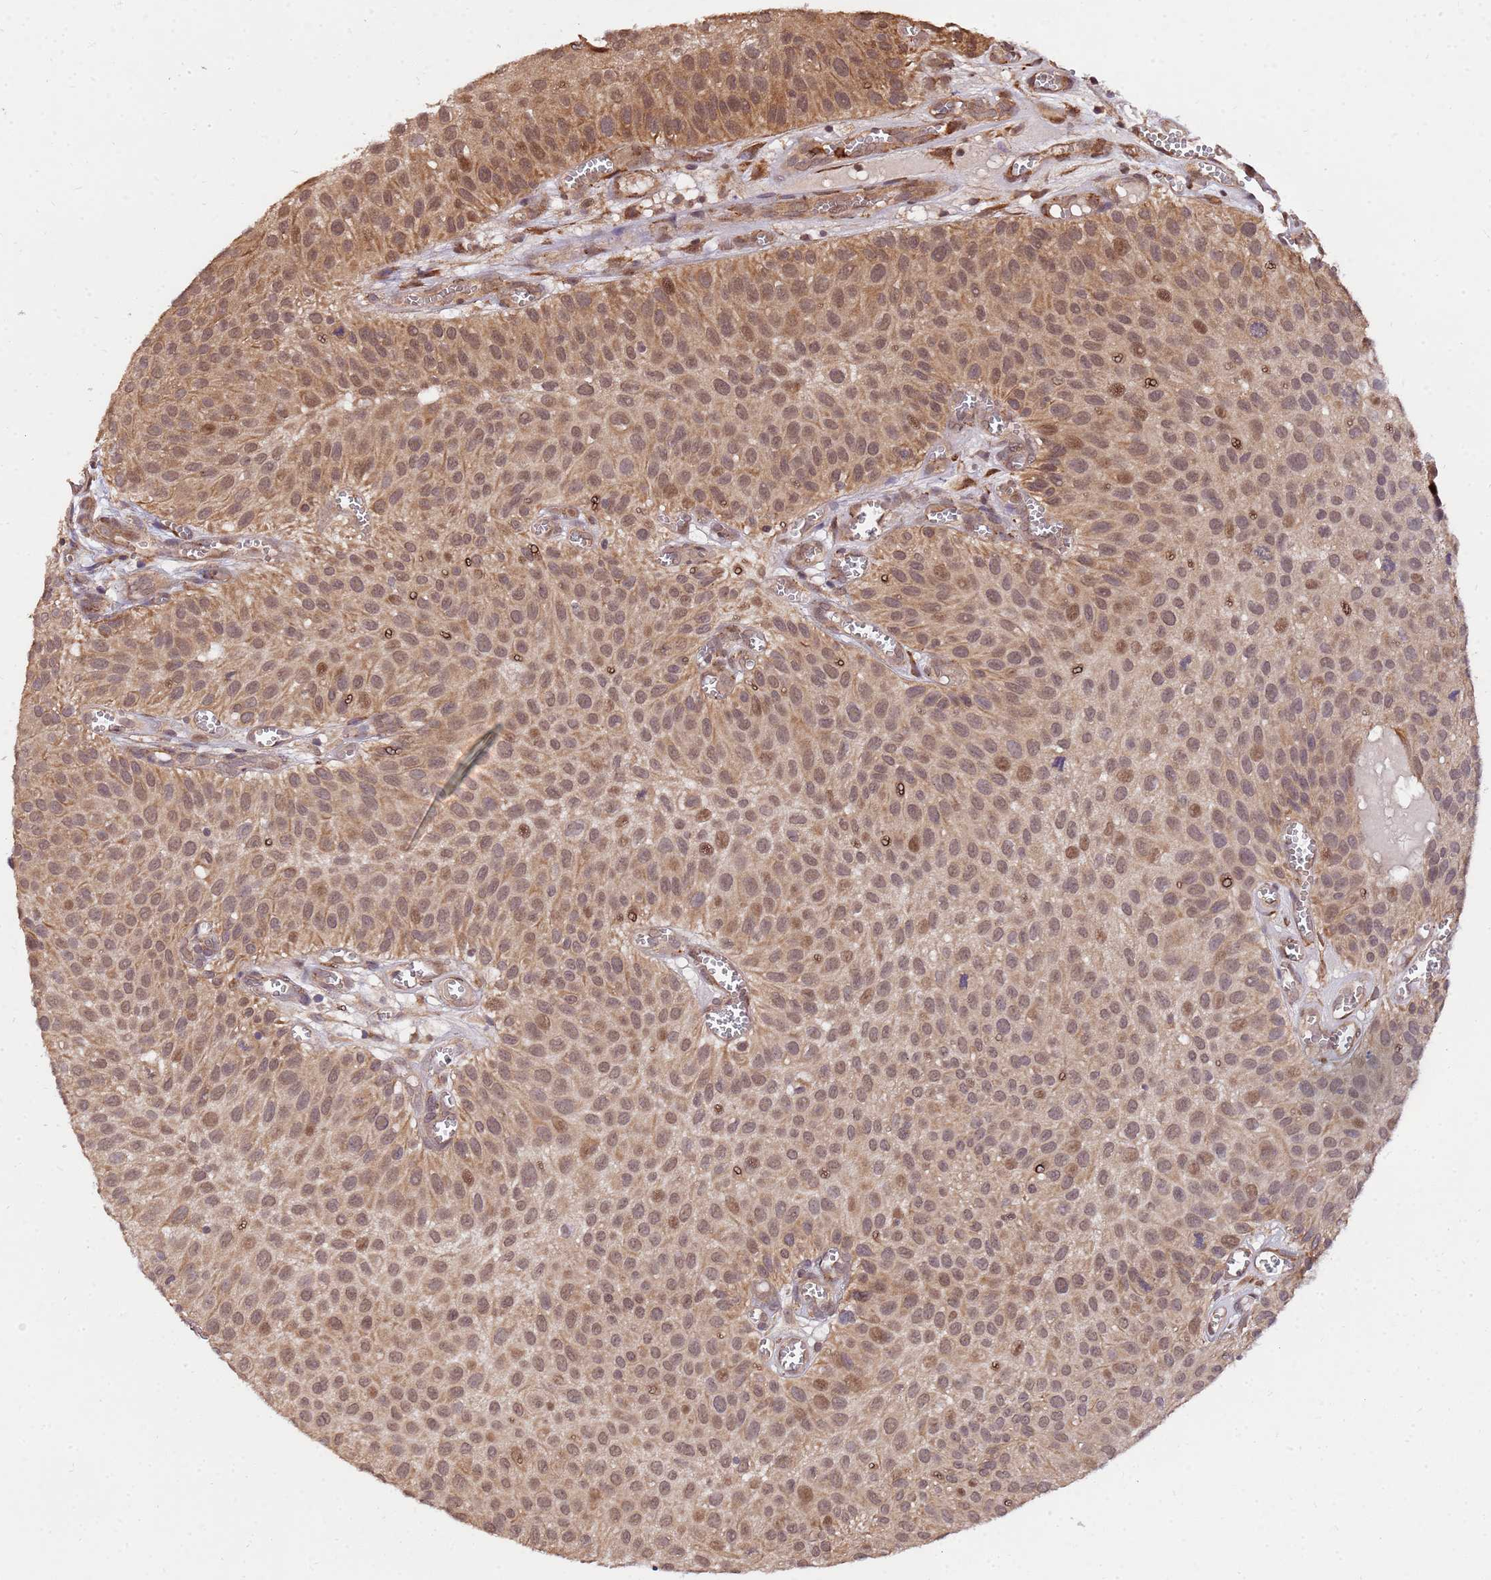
{"staining": {"intensity": "moderate", "quantity": ">75%", "location": "cytoplasmic/membranous,nuclear"}, "tissue": "urothelial cancer", "cell_type": "Tumor cells", "image_type": "cancer", "snomed": [{"axis": "morphology", "description": "Urothelial carcinoma, Low grade"}, {"axis": "topography", "description": "Urinary bladder"}], "caption": "The micrograph reveals immunohistochemical staining of urothelial cancer. There is moderate cytoplasmic/membranous and nuclear expression is seen in approximately >75% of tumor cells.", "gene": "ZNF619", "patient": {"sex": "male", "age": 88}}